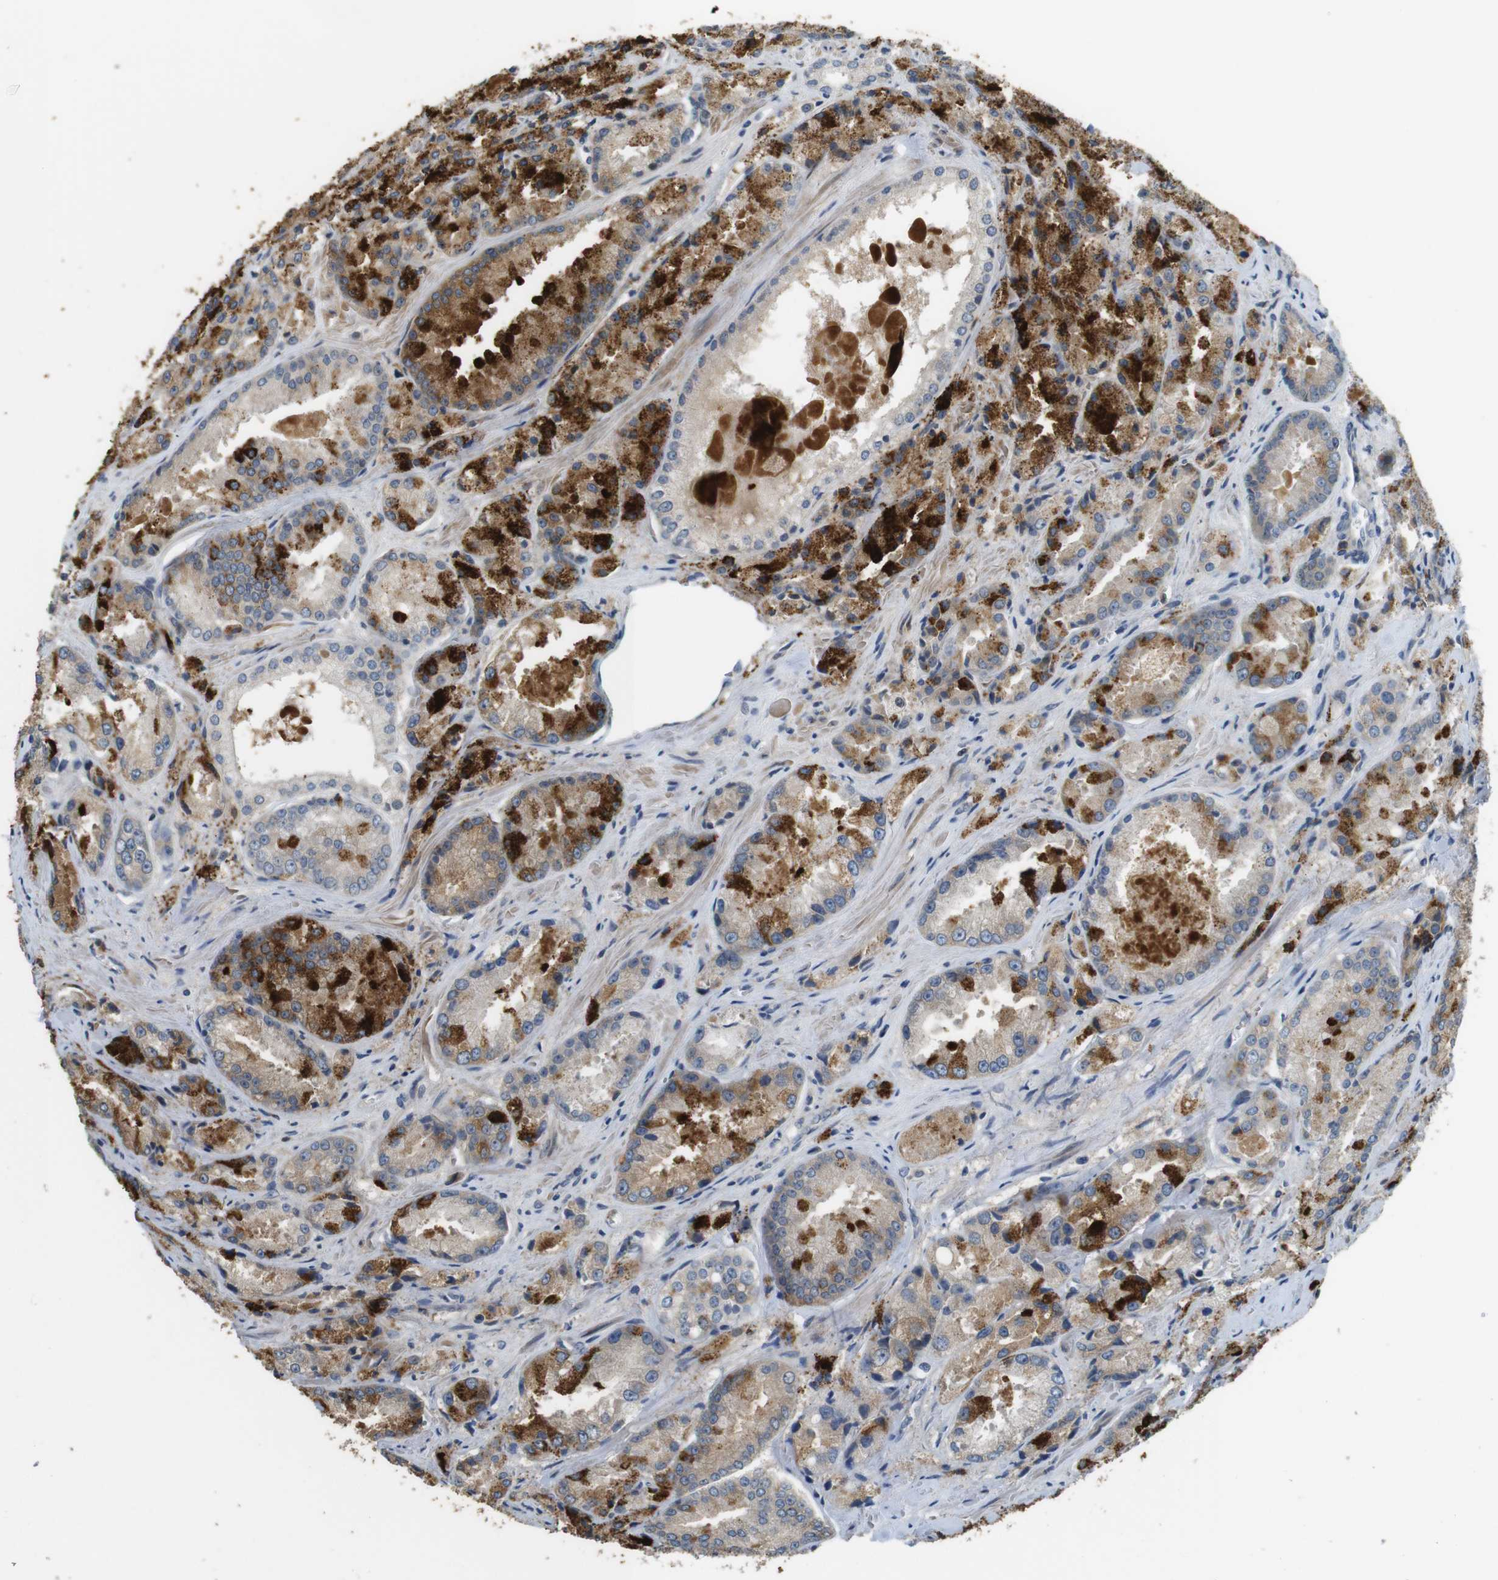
{"staining": {"intensity": "weak", "quantity": ">75%", "location": "cytoplasmic/membranous"}, "tissue": "prostate cancer", "cell_type": "Tumor cells", "image_type": "cancer", "snomed": [{"axis": "morphology", "description": "Adenocarcinoma, Low grade"}, {"axis": "topography", "description": "Prostate"}], "caption": "Tumor cells reveal low levels of weak cytoplasmic/membranous staining in about >75% of cells in human prostate low-grade adenocarcinoma. The staining was performed using DAB (3,3'-diaminobenzidine) to visualize the protein expression in brown, while the nuclei were stained in blue with hematoxylin (Magnification: 20x).", "gene": "ZDHHC3", "patient": {"sex": "male", "age": 64}}